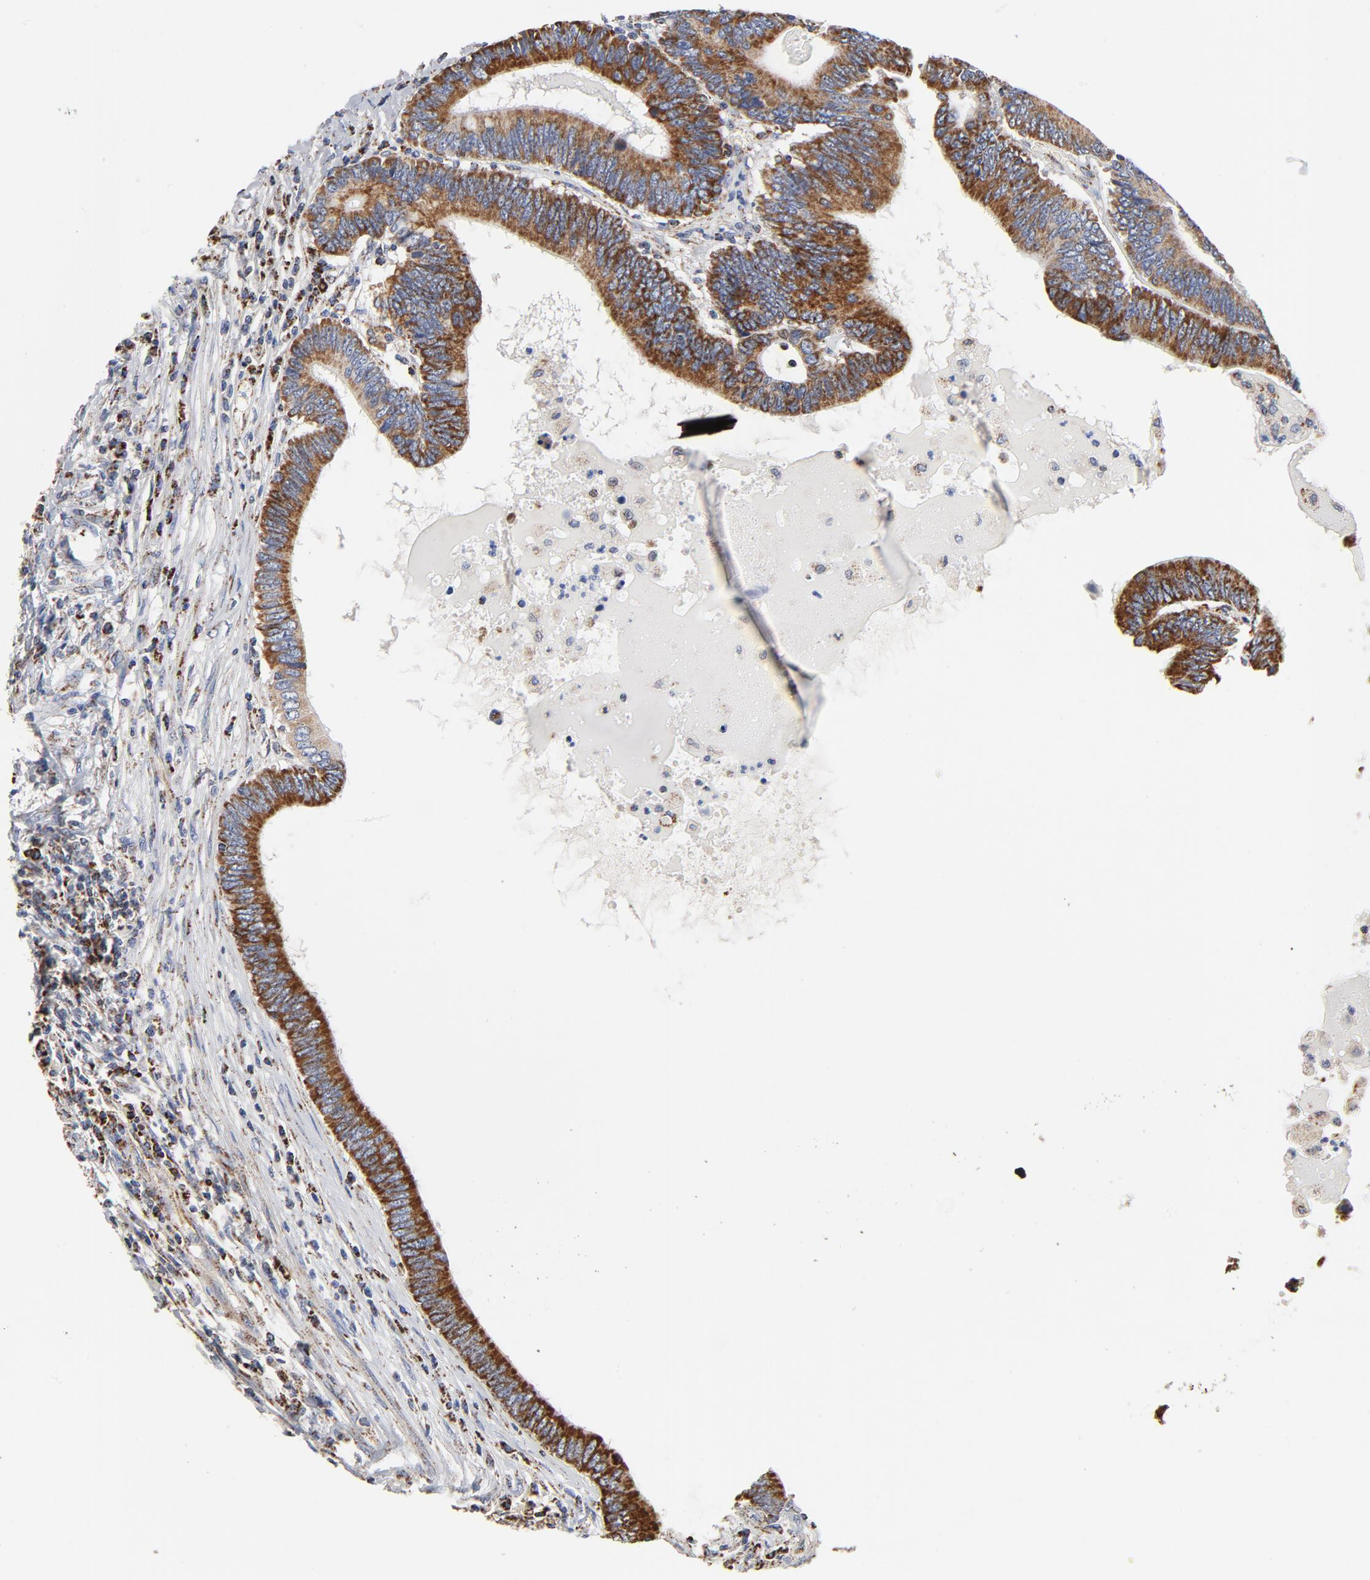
{"staining": {"intensity": "strong", "quantity": "<25%", "location": "cytoplasmic/membranous"}, "tissue": "colorectal cancer", "cell_type": "Tumor cells", "image_type": "cancer", "snomed": [{"axis": "morphology", "description": "Adenocarcinoma, NOS"}, {"axis": "topography", "description": "Colon"}], "caption": "Protein analysis of colorectal cancer (adenocarcinoma) tissue shows strong cytoplasmic/membranous staining in approximately <25% of tumor cells.", "gene": "NDUFV2", "patient": {"sex": "female", "age": 78}}